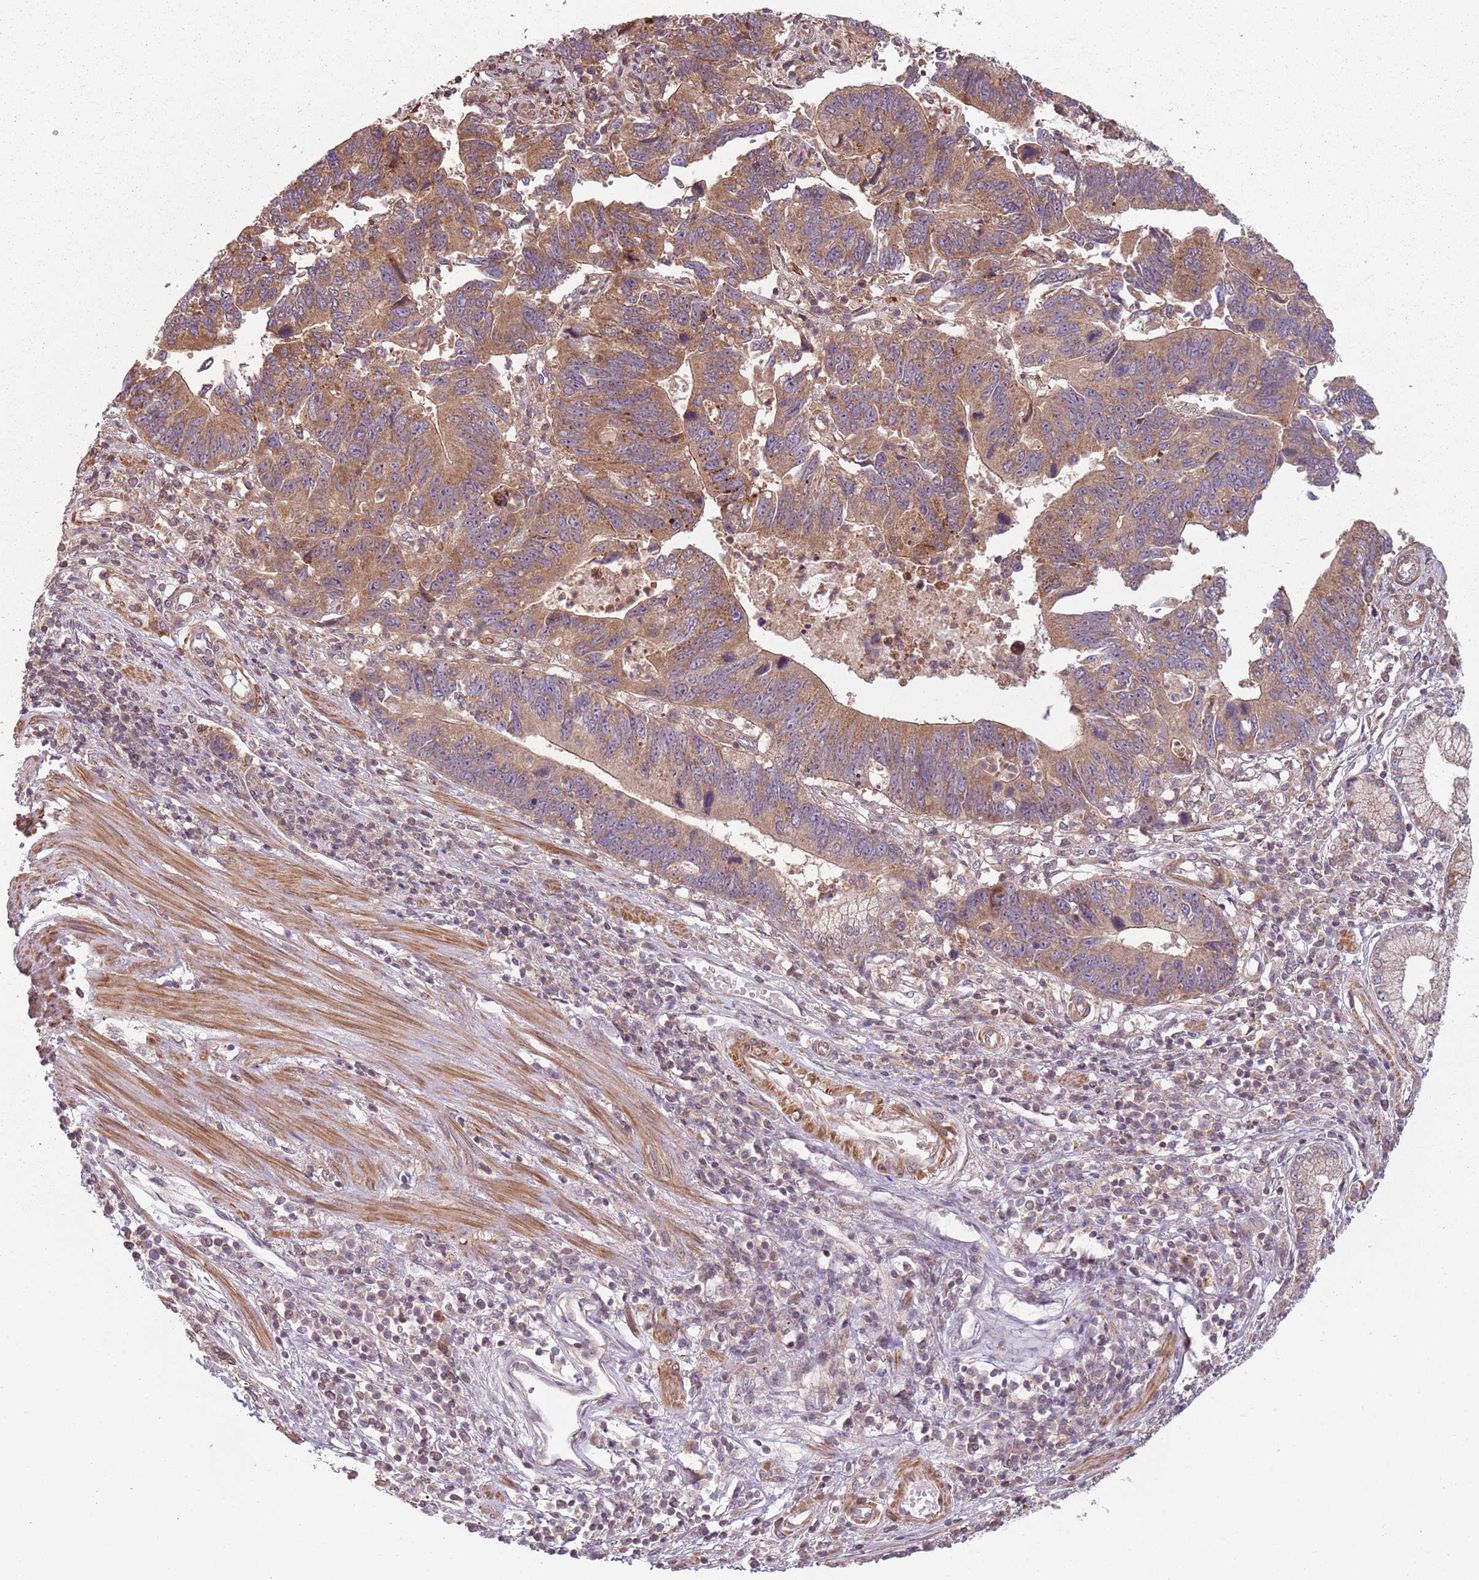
{"staining": {"intensity": "moderate", "quantity": ">75%", "location": "cytoplasmic/membranous"}, "tissue": "stomach cancer", "cell_type": "Tumor cells", "image_type": "cancer", "snomed": [{"axis": "morphology", "description": "Adenocarcinoma, NOS"}, {"axis": "topography", "description": "Stomach"}], "caption": "DAB immunohistochemical staining of human adenocarcinoma (stomach) exhibits moderate cytoplasmic/membranous protein expression in approximately >75% of tumor cells.", "gene": "RPL21", "patient": {"sex": "male", "age": 59}}